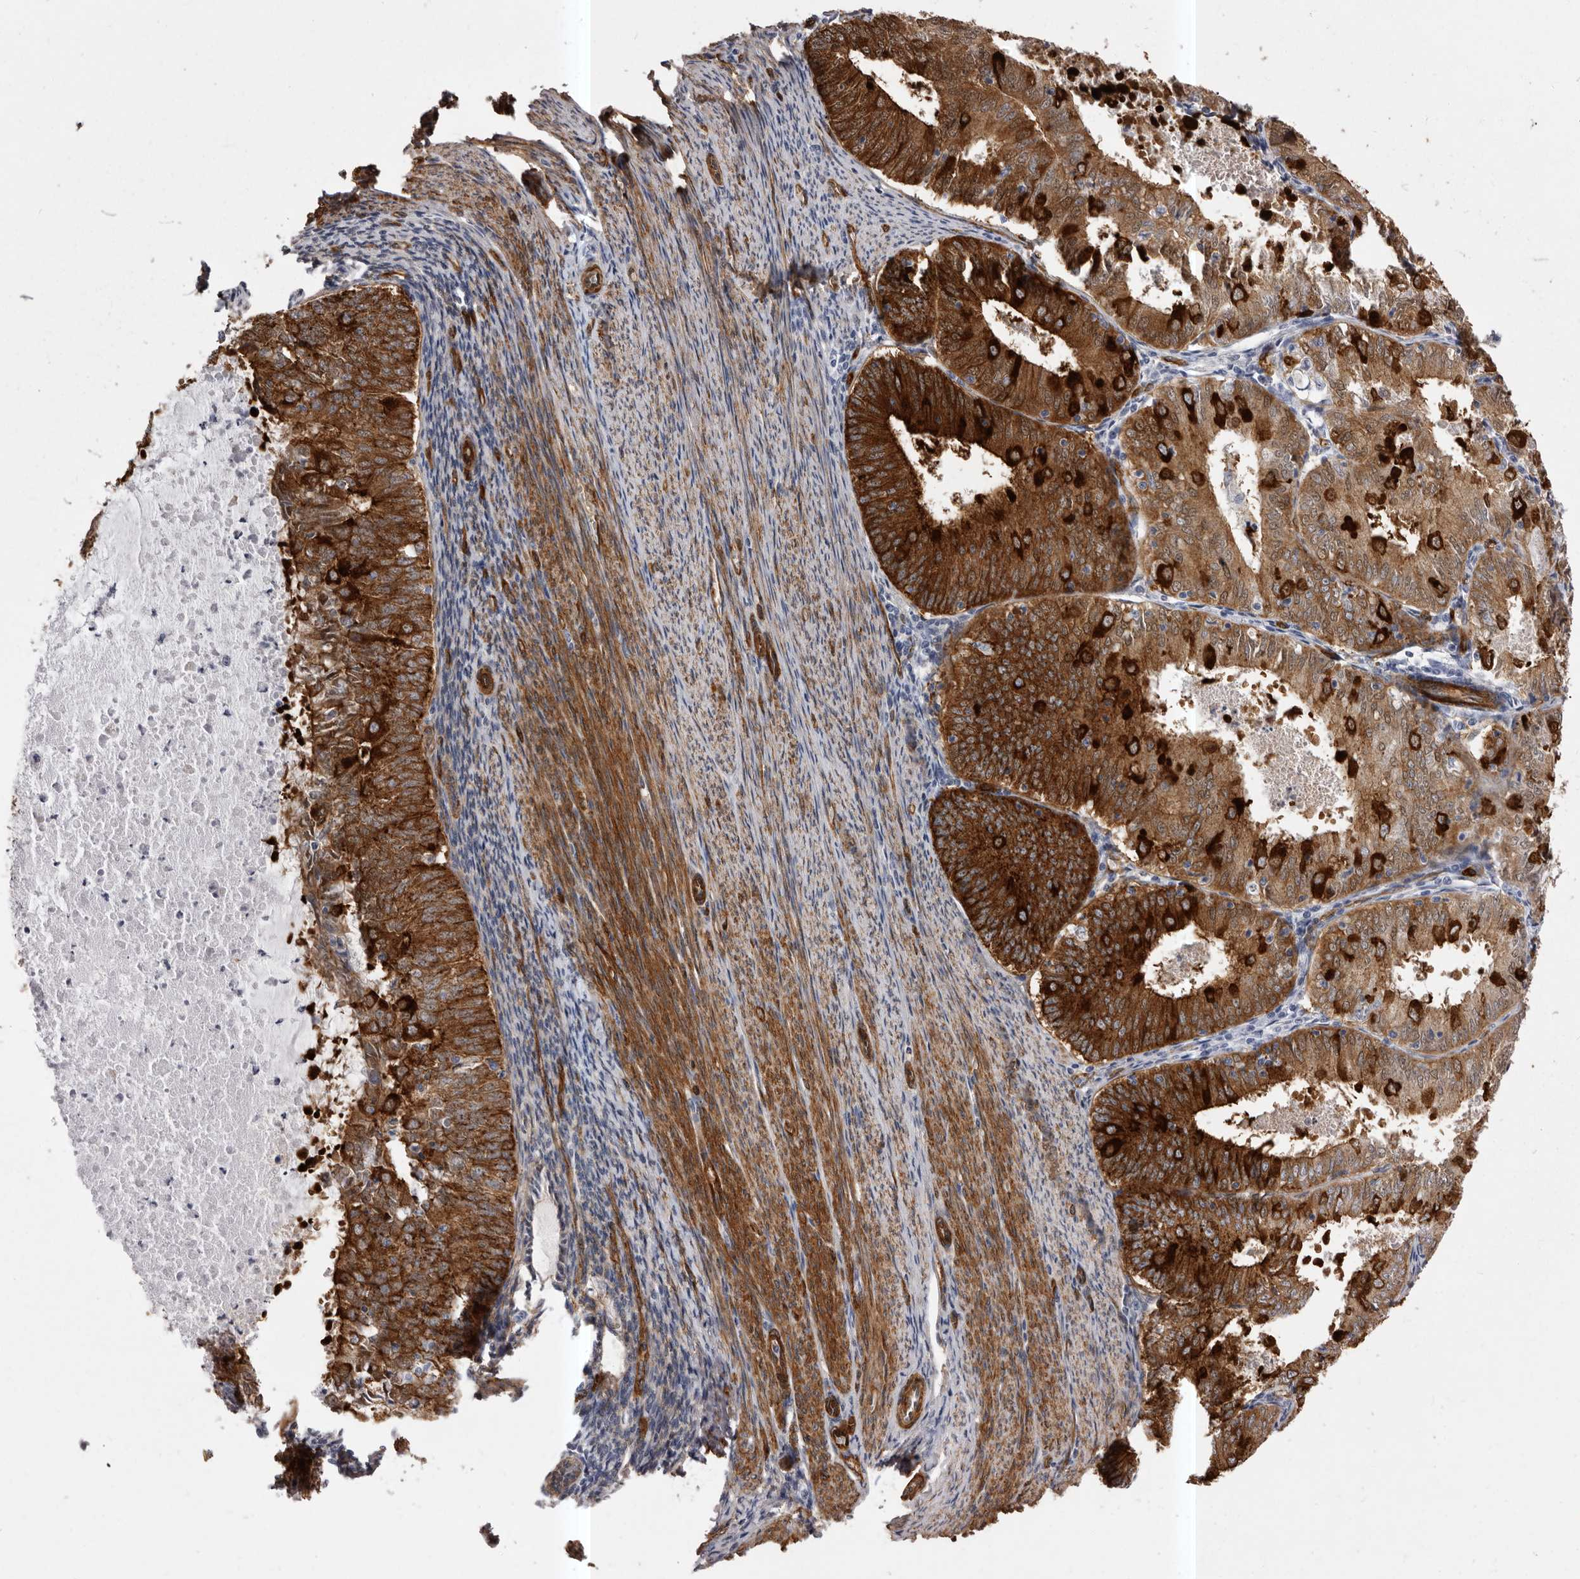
{"staining": {"intensity": "strong", "quantity": "25%-75%", "location": "cytoplasmic/membranous"}, "tissue": "endometrial cancer", "cell_type": "Tumor cells", "image_type": "cancer", "snomed": [{"axis": "morphology", "description": "Adenocarcinoma, NOS"}, {"axis": "topography", "description": "Endometrium"}], "caption": "This micrograph exhibits immunohistochemistry staining of human endometrial adenocarcinoma, with high strong cytoplasmic/membranous staining in approximately 25%-75% of tumor cells.", "gene": "ENAH", "patient": {"sex": "female", "age": 57}}